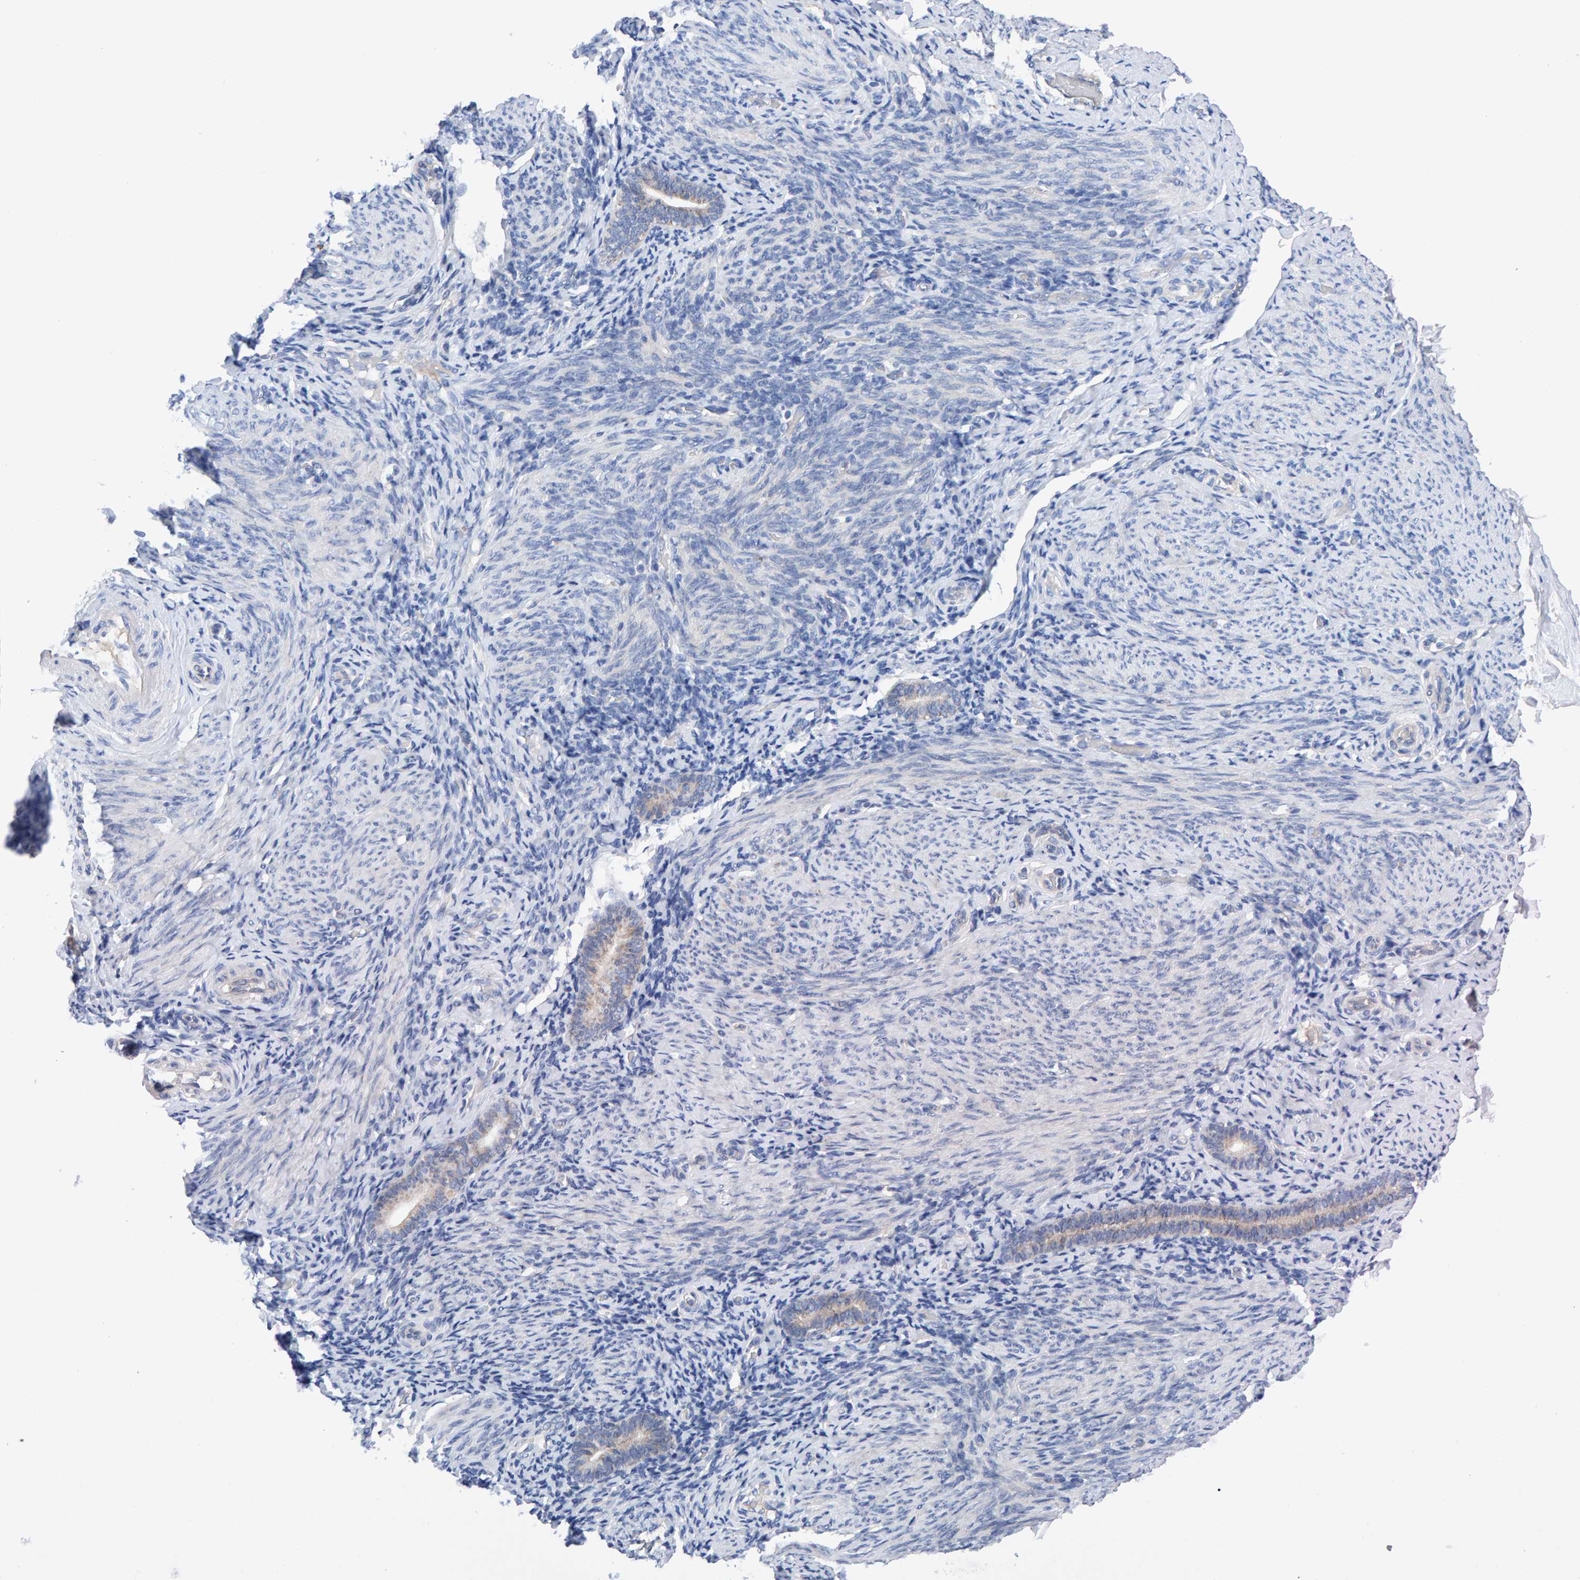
{"staining": {"intensity": "negative", "quantity": "none", "location": "none"}, "tissue": "endometrium", "cell_type": "Cells in endometrial stroma", "image_type": "normal", "snomed": [{"axis": "morphology", "description": "Normal tissue, NOS"}, {"axis": "topography", "description": "Endometrium"}], "caption": "This image is of normal endometrium stained with immunohistochemistry to label a protein in brown with the nuclei are counter-stained blue. There is no staining in cells in endometrial stroma.", "gene": "EFR3A", "patient": {"sex": "female", "age": 51}}